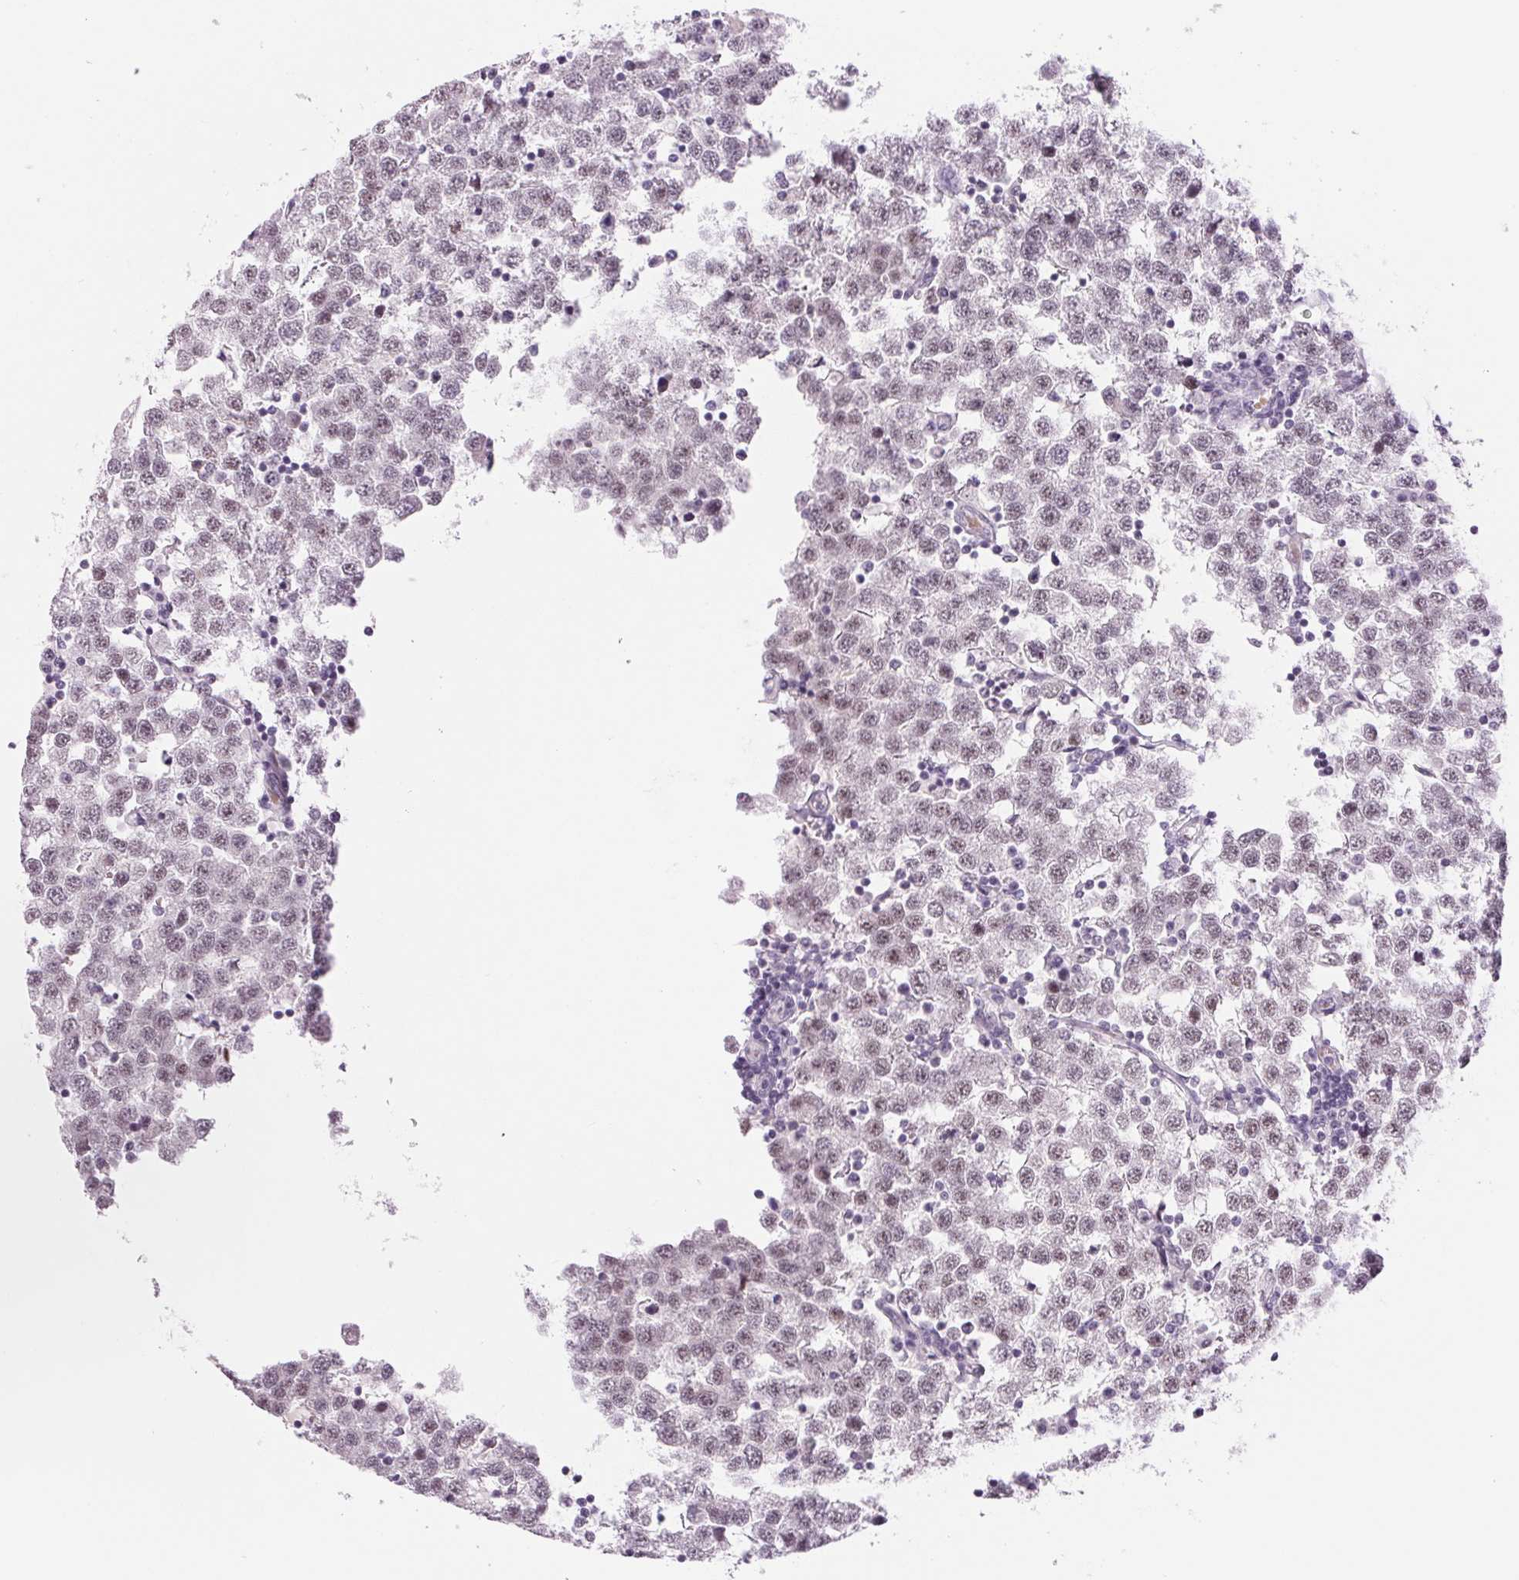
{"staining": {"intensity": "weak", "quantity": "25%-75%", "location": "nuclear"}, "tissue": "testis cancer", "cell_type": "Tumor cells", "image_type": "cancer", "snomed": [{"axis": "morphology", "description": "Seminoma, NOS"}, {"axis": "topography", "description": "Testis"}], "caption": "A high-resolution photomicrograph shows IHC staining of testis seminoma, which displays weak nuclear expression in about 25%-75% of tumor cells.", "gene": "ZC3H14", "patient": {"sex": "male", "age": 34}}